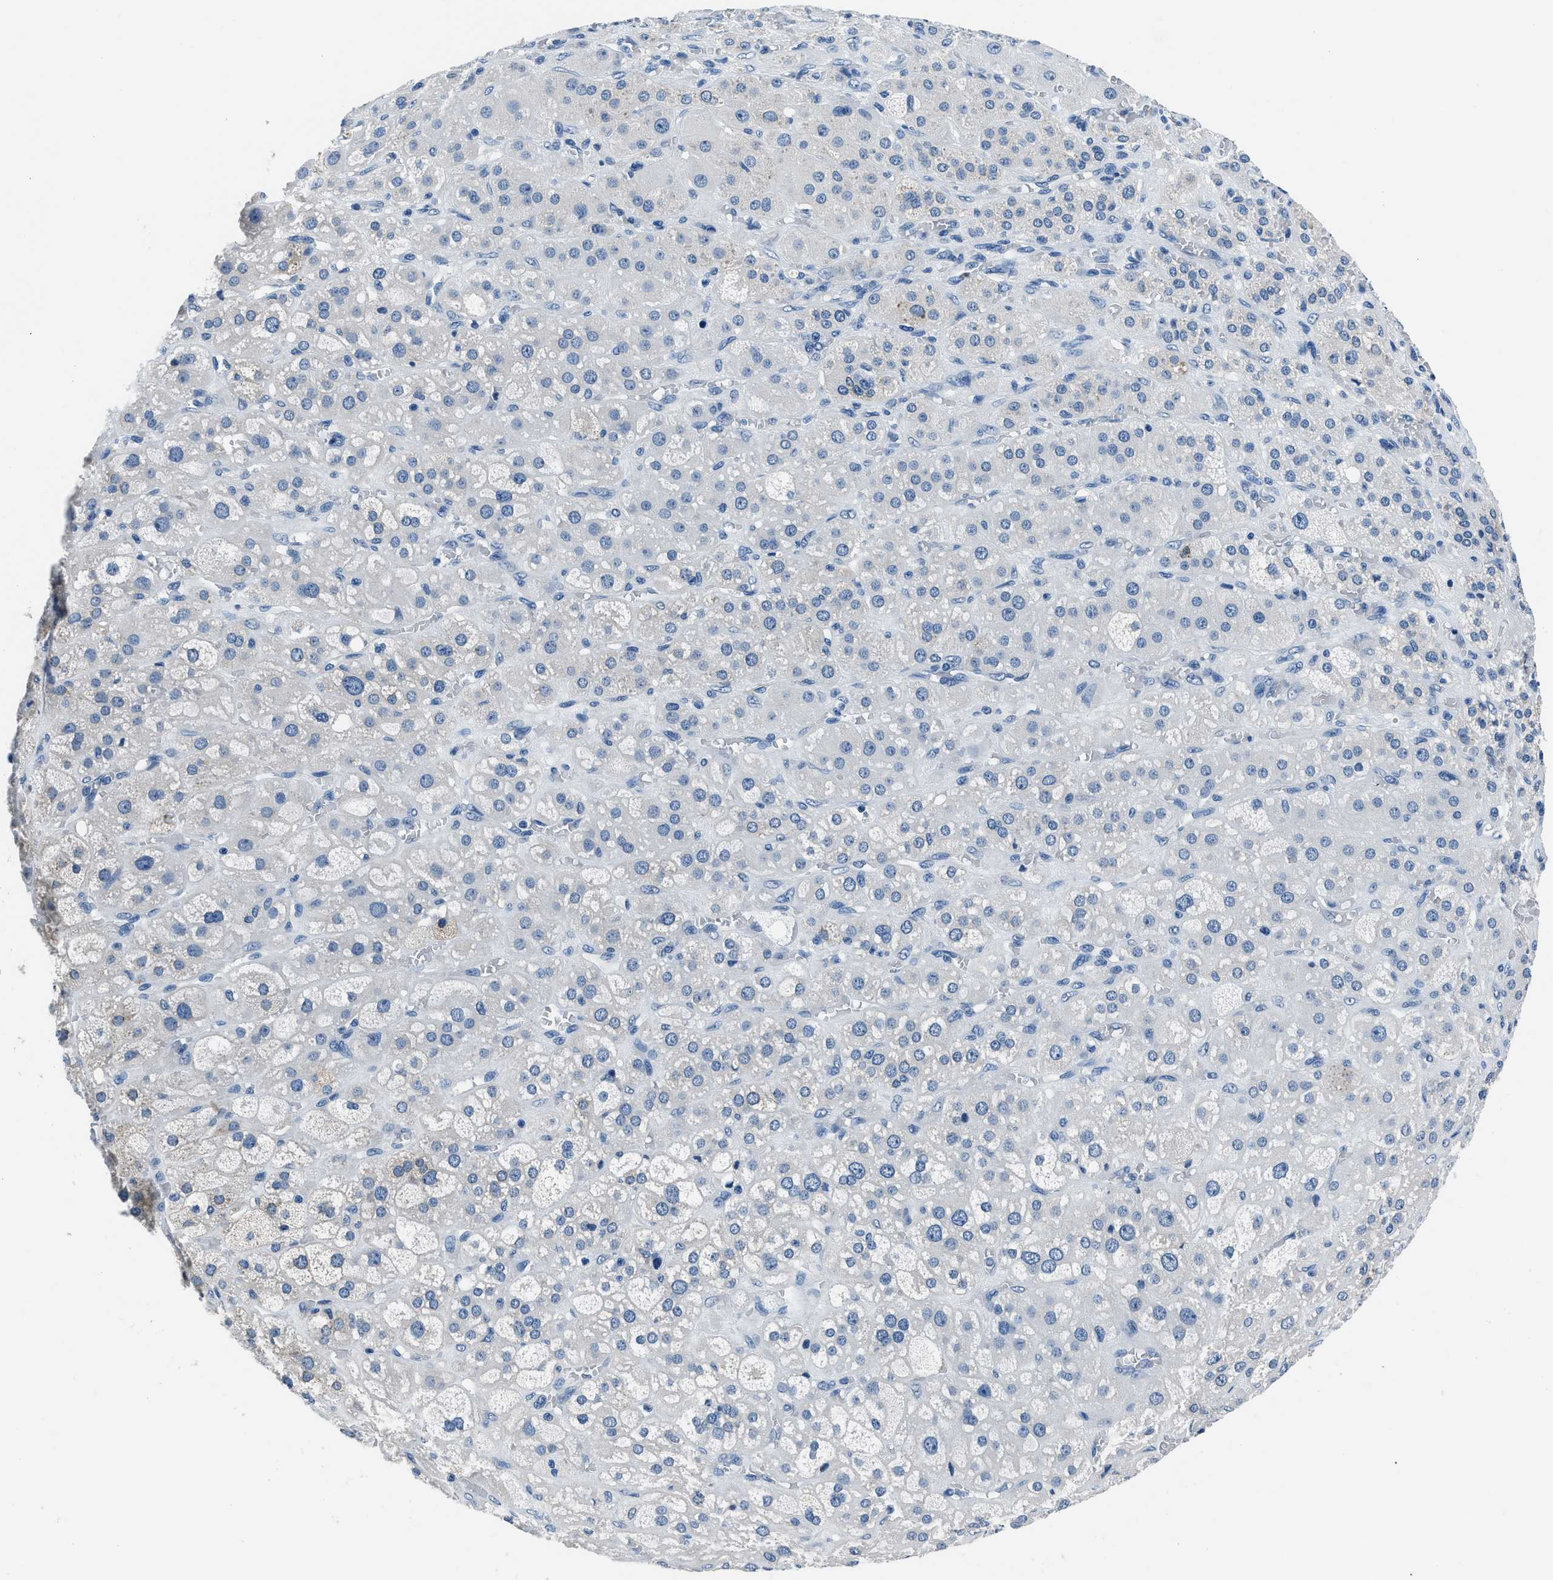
{"staining": {"intensity": "weak", "quantity": "<25%", "location": "cytoplasmic/membranous"}, "tissue": "adrenal gland", "cell_type": "Glandular cells", "image_type": "normal", "snomed": [{"axis": "morphology", "description": "Normal tissue, NOS"}, {"axis": "topography", "description": "Adrenal gland"}], "caption": "Adrenal gland stained for a protein using immunohistochemistry displays no positivity glandular cells.", "gene": "GJA3", "patient": {"sex": "female", "age": 47}}